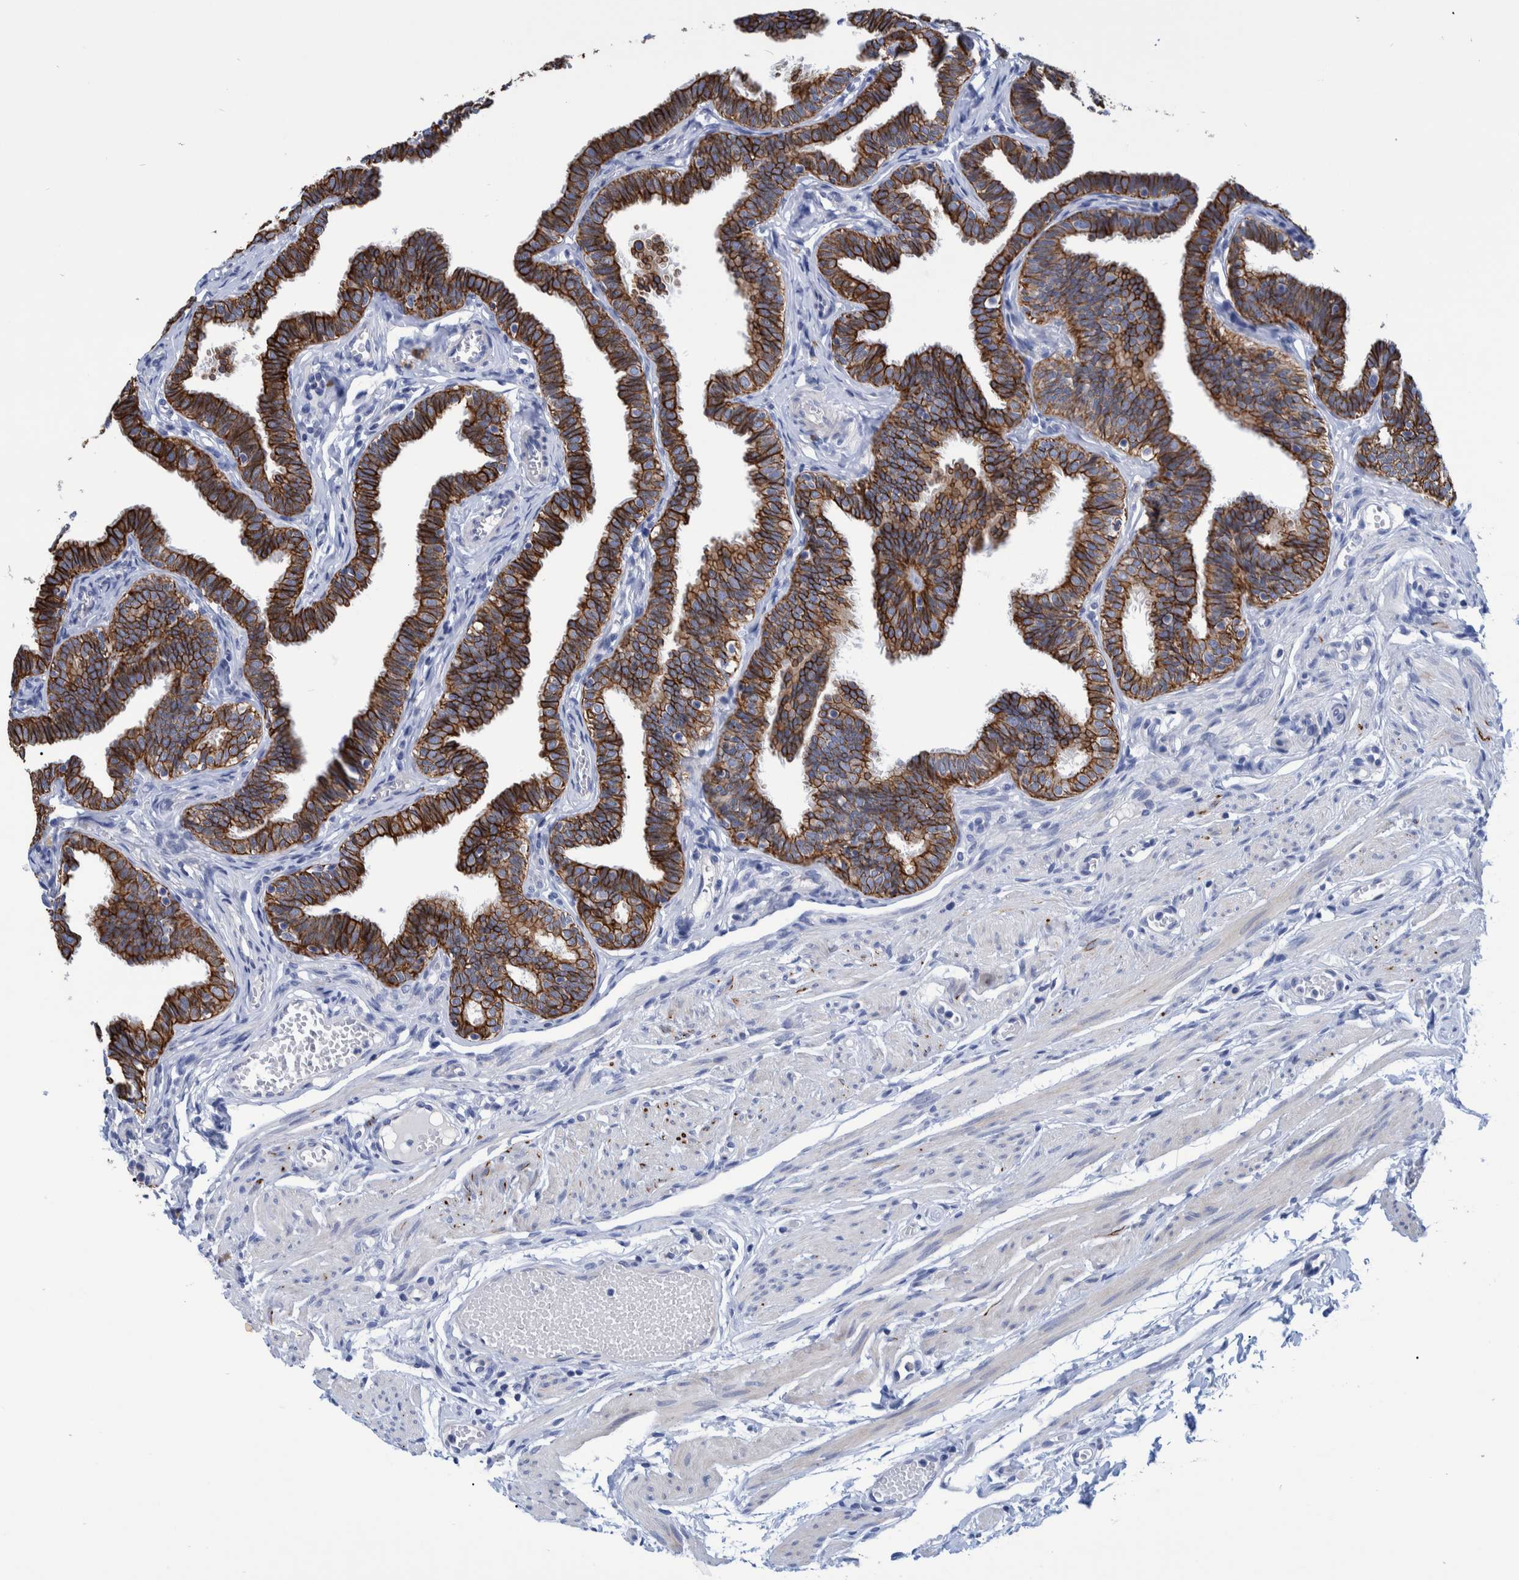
{"staining": {"intensity": "strong", "quantity": ">75%", "location": "cytoplasmic/membranous"}, "tissue": "fallopian tube", "cell_type": "Glandular cells", "image_type": "normal", "snomed": [{"axis": "morphology", "description": "Normal tissue, NOS"}, {"axis": "topography", "description": "Fallopian tube"}, {"axis": "topography", "description": "Ovary"}], "caption": "Glandular cells demonstrate strong cytoplasmic/membranous expression in approximately >75% of cells in normal fallopian tube.", "gene": "MKS1", "patient": {"sex": "female", "age": 23}}